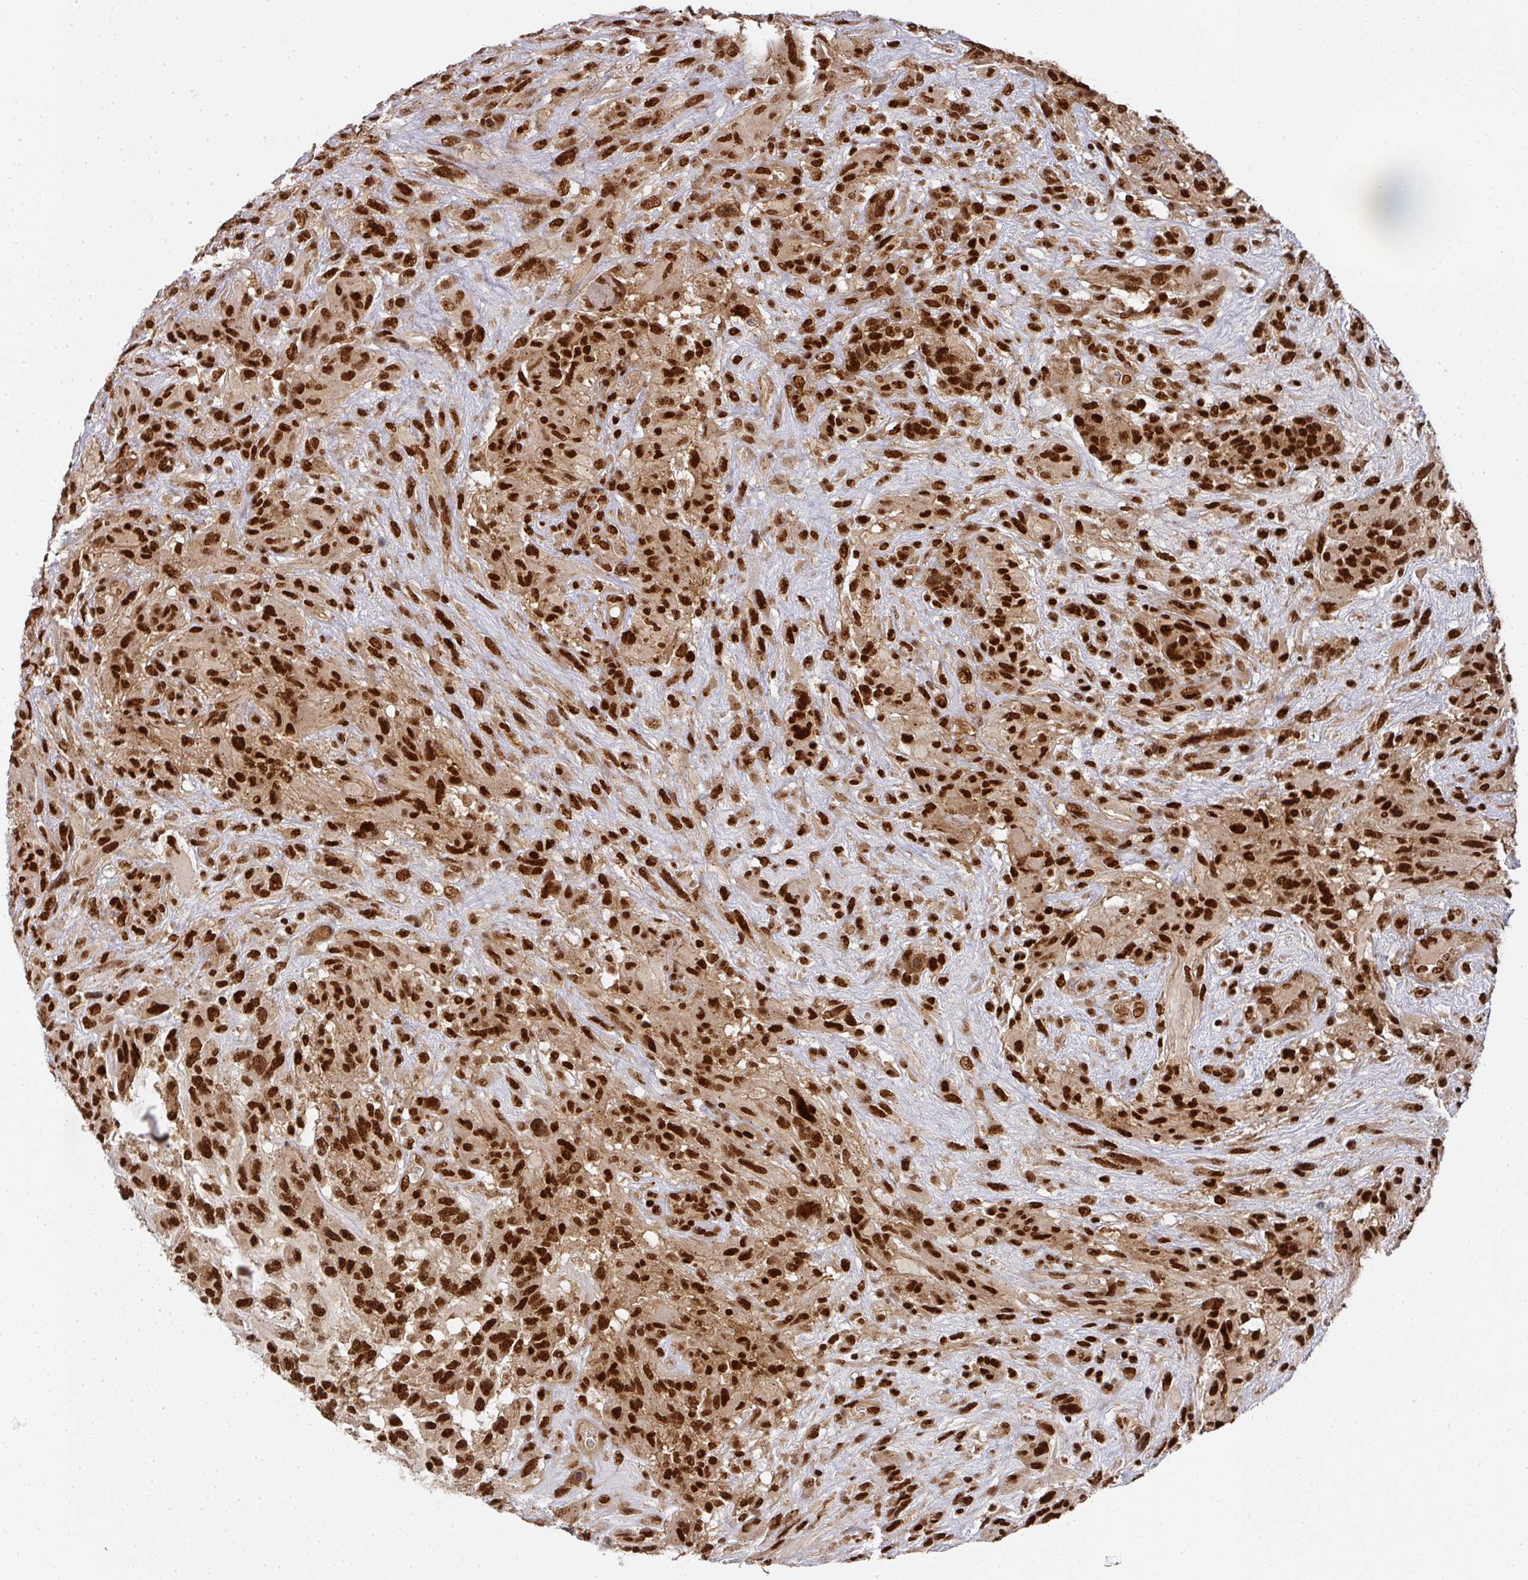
{"staining": {"intensity": "strong", "quantity": ">75%", "location": "nuclear"}, "tissue": "glioma", "cell_type": "Tumor cells", "image_type": "cancer", "snomed": [{"axis": "morphology", "description": "Glioma, malignant, High grade"}, {"axis": "topography", "description": "Brain"}], "caption": "A high-resolution photomicrograph shows IHC staining of high-grade glioma (malignant), which reveals strong nuclear expression in approximately >75% of tumor cells.", "gene": "DIDO1", "patient": {"sex": "male", "age": 61}}